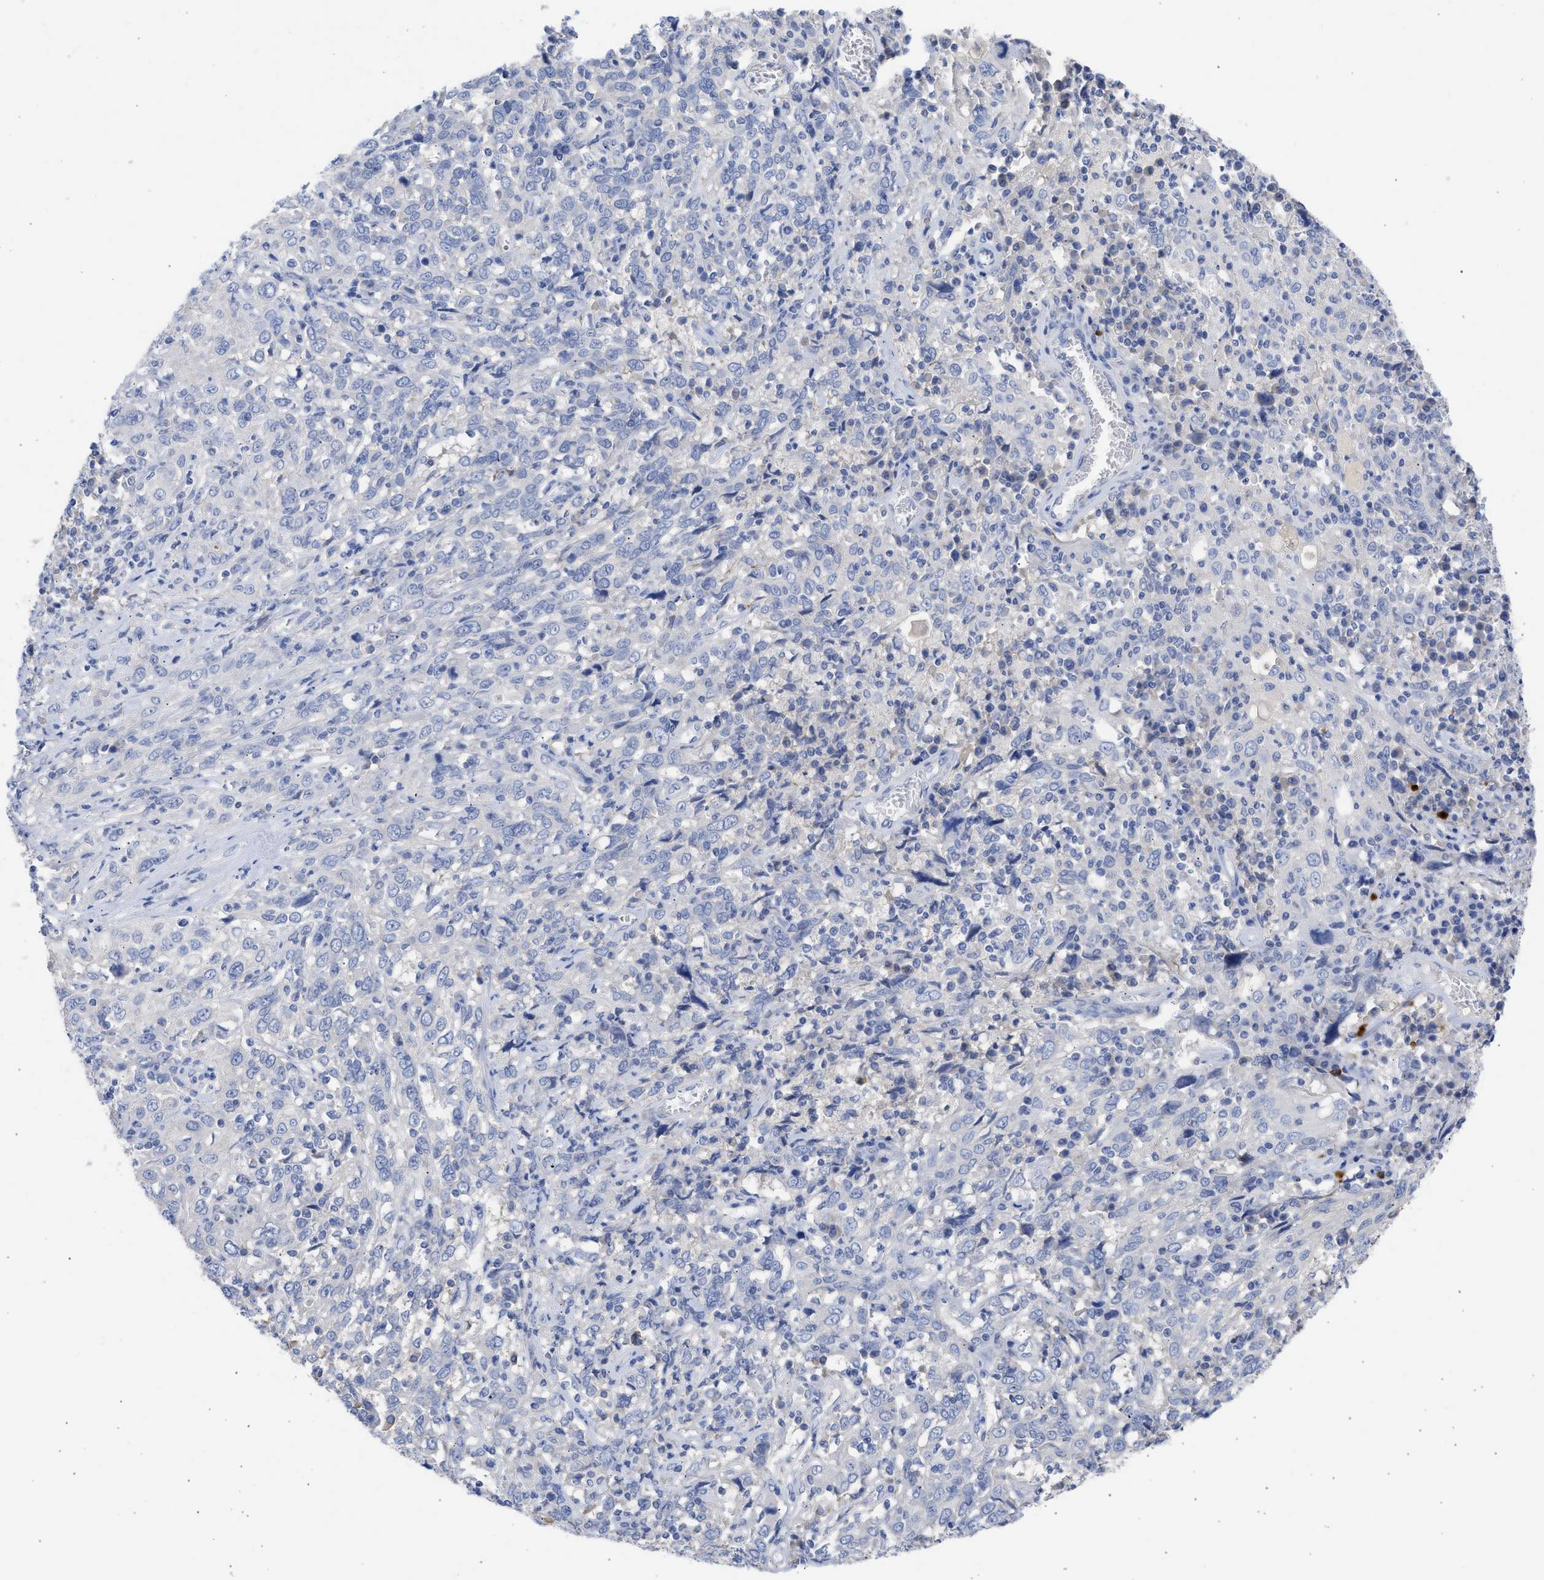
{"staining": {"intensity": "negative", "quantity": "none", "location": "none"}, "tissue": "cervical cancer", "cell_type": "Tumor cells", "image_type": "cancer", "snomed": [{"axis": "morphology", "description": "Squamous cell carcinoma, NOS"}, {"axis": "topography", "description": "Cervix"}], "caption": "Cervical cancer (squamous cell carcinoma) was stained to show a protein in brown. There is no significant staining in tumor cells. (DAB (3,3'-diaminobenzidine) IHC with hematoxylin counter stain).", "gene": "RSPH1", "patient": {"sex": "female", "age": 46}}